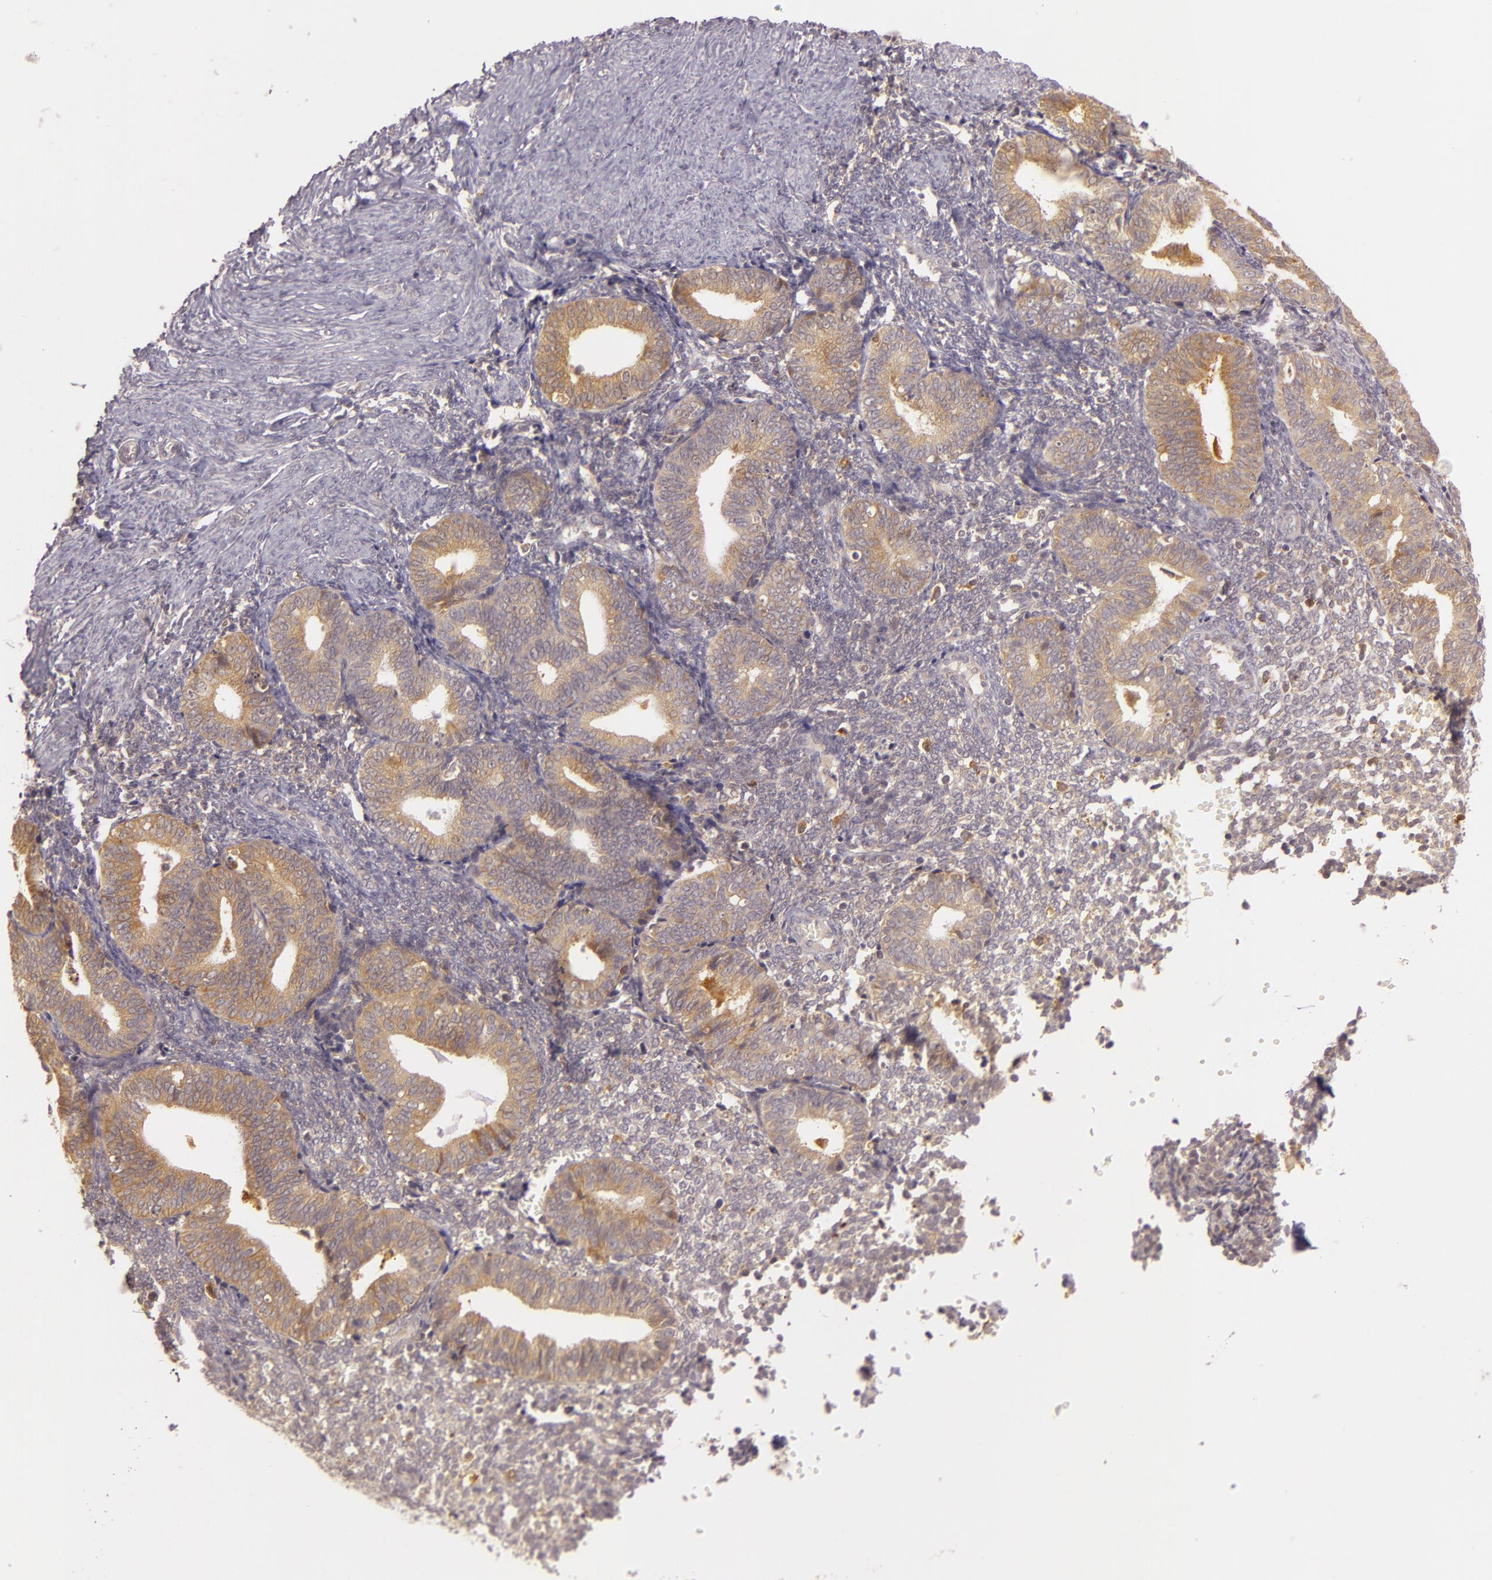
{"staining": {"intensity": "negative", "quantity": "none", "location": "none"}, "tissue": "endometrium", "cell_type": "Cells in endometrial stroma", "image_type": "normal", "snomed": [{"axis": "morphology", "description": "Normal tissue, NOS"}, {"axis": "topography", "description": "Endometrium"}], "caption": "High magnification brightfield microscopy of normal endometrium stained with DAB (3,3'-diaminobenzidine) (brown) and counterstained with hematoxylin (blue): cells in endometrial stroma show no significant staining.", "gene": "PPP1R3F", "patient": {"sex": "female", "age": 61}}